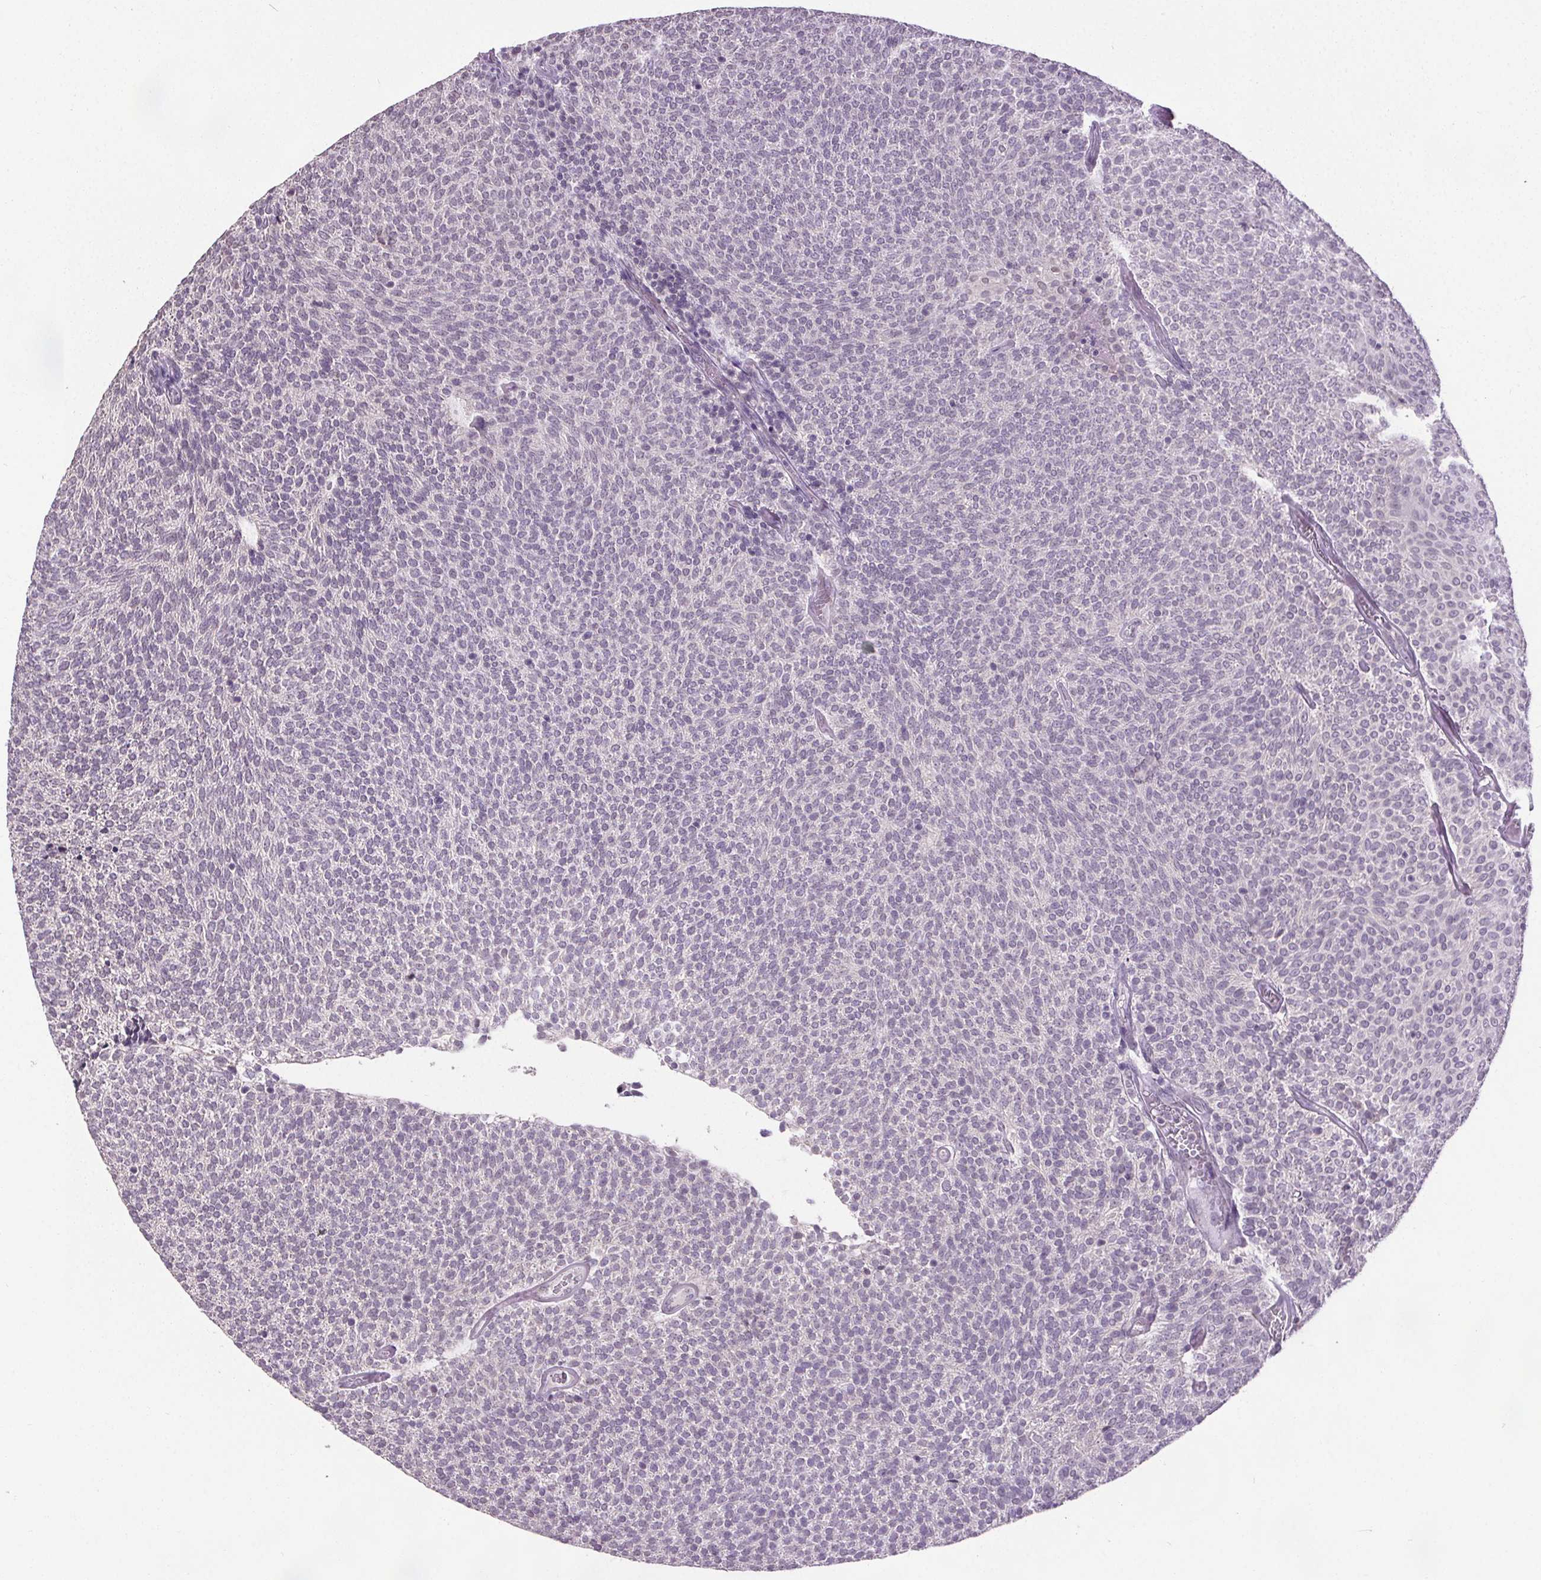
{"staining": {"intensity": "weak", "quantity": "<25%", "location": "cytoplasmic/membranous"}, "tissue": "urothelial cancer", "cell_type": "Tumor cells", "image_type": "cancer", "snomed": [{"axis": "morphology", "description": "Urothelial carcinoma, Low grade"}, {"axis": "topography", "description": "Urinary bladder"}], "caption": "High power microscopy micrograph of an IHC image of urothelial cancer, revealing no significant staining in tumor cells.", "gene": "SLC2A9", "patient": {"sex": "male", "age": 77}}